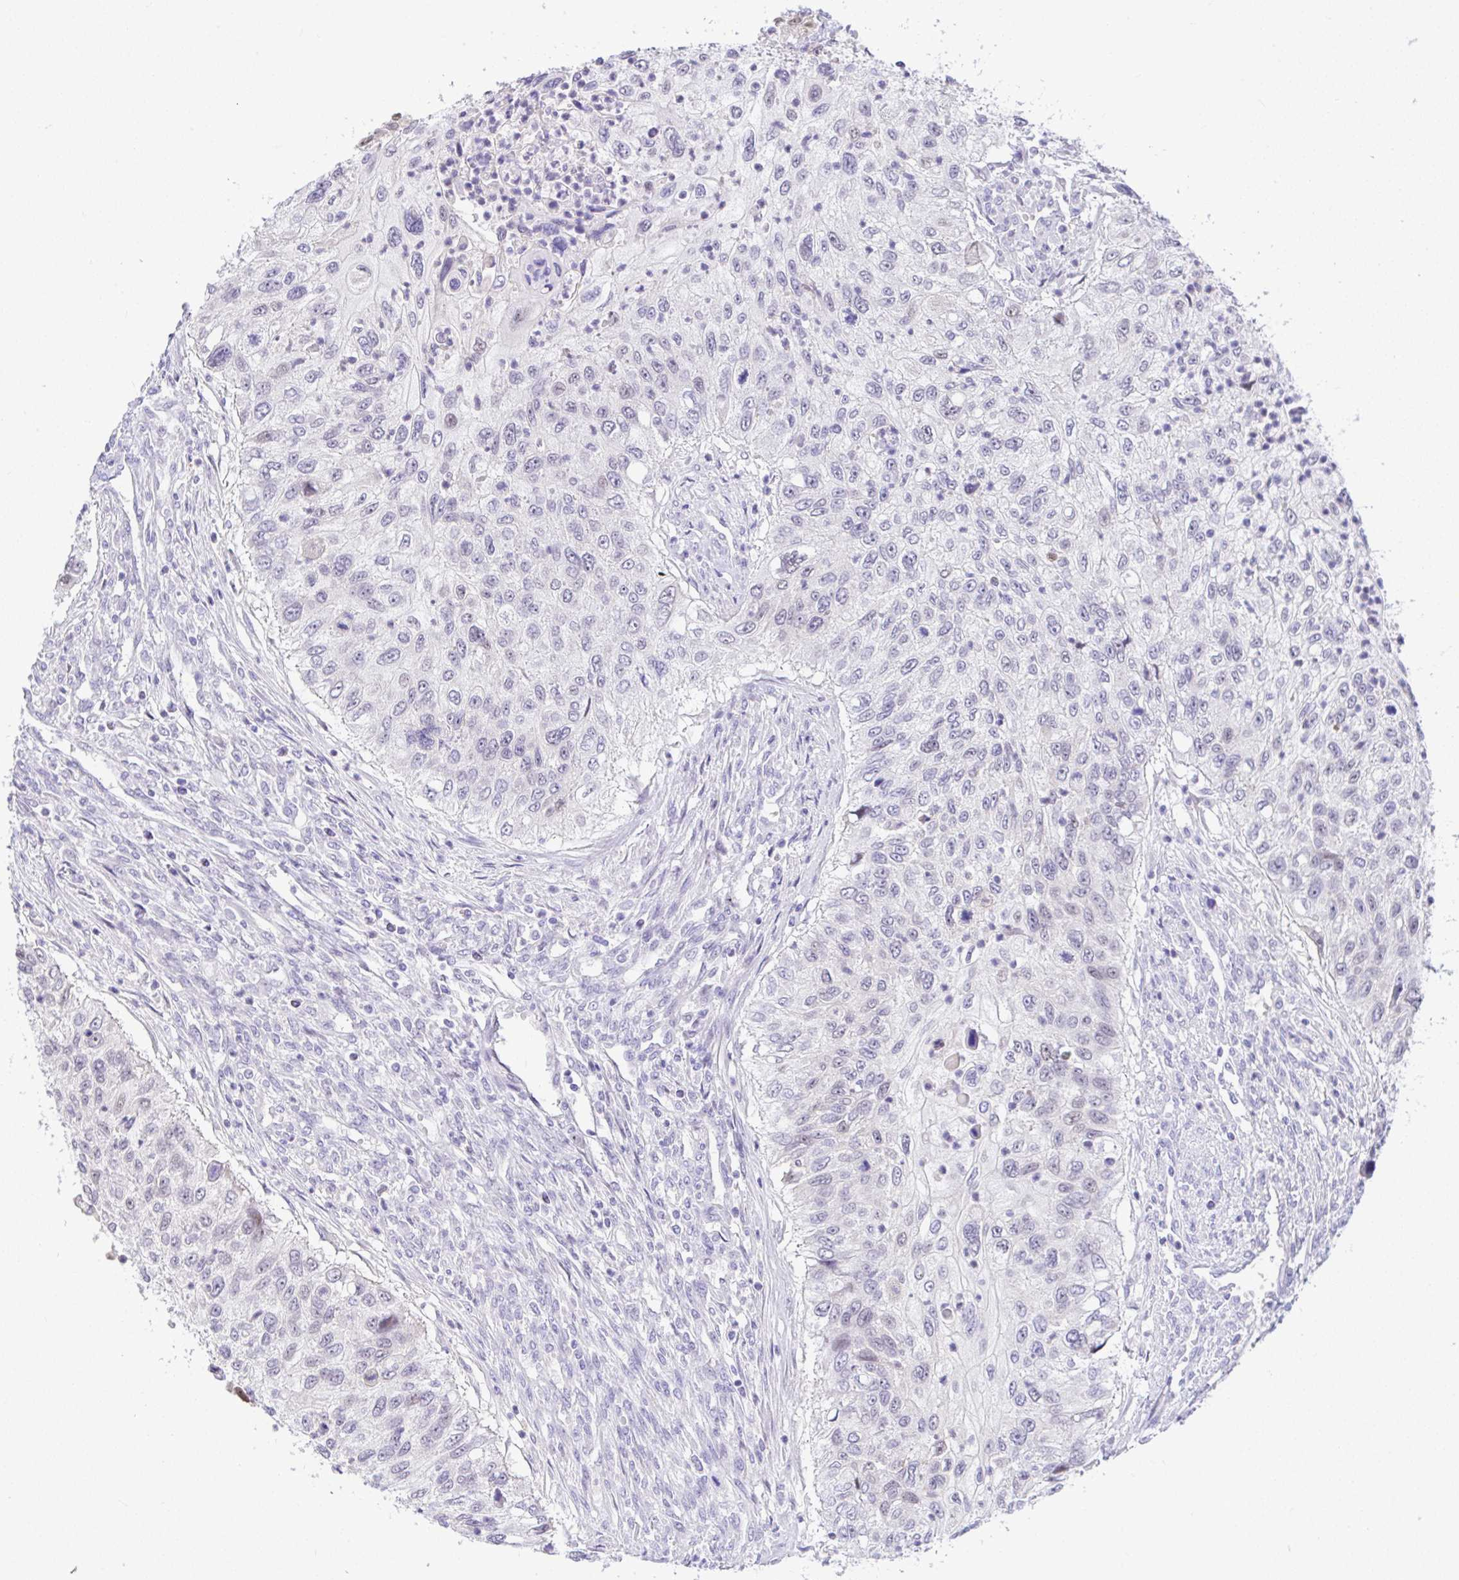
{"staining": {"intensity": "weak", "quantity": "<25%", "location": "nuclear"}, "tissue": "urothelial cancer", "cell_type": "Tumor cells", "image_type": "cancer", "snomed": [{"axis": "morphology", "description": "Urothelial carcinoma, High grade"}, {"axis": "topography", "description": "Urinary bladder"}], "caption": "This is an immunohistochemistry photomicrograph of urothelial cancer. There is no staining in tumor cells.", "gene": "ZNF485", "patient": {"sex": "female", "age": 60}}